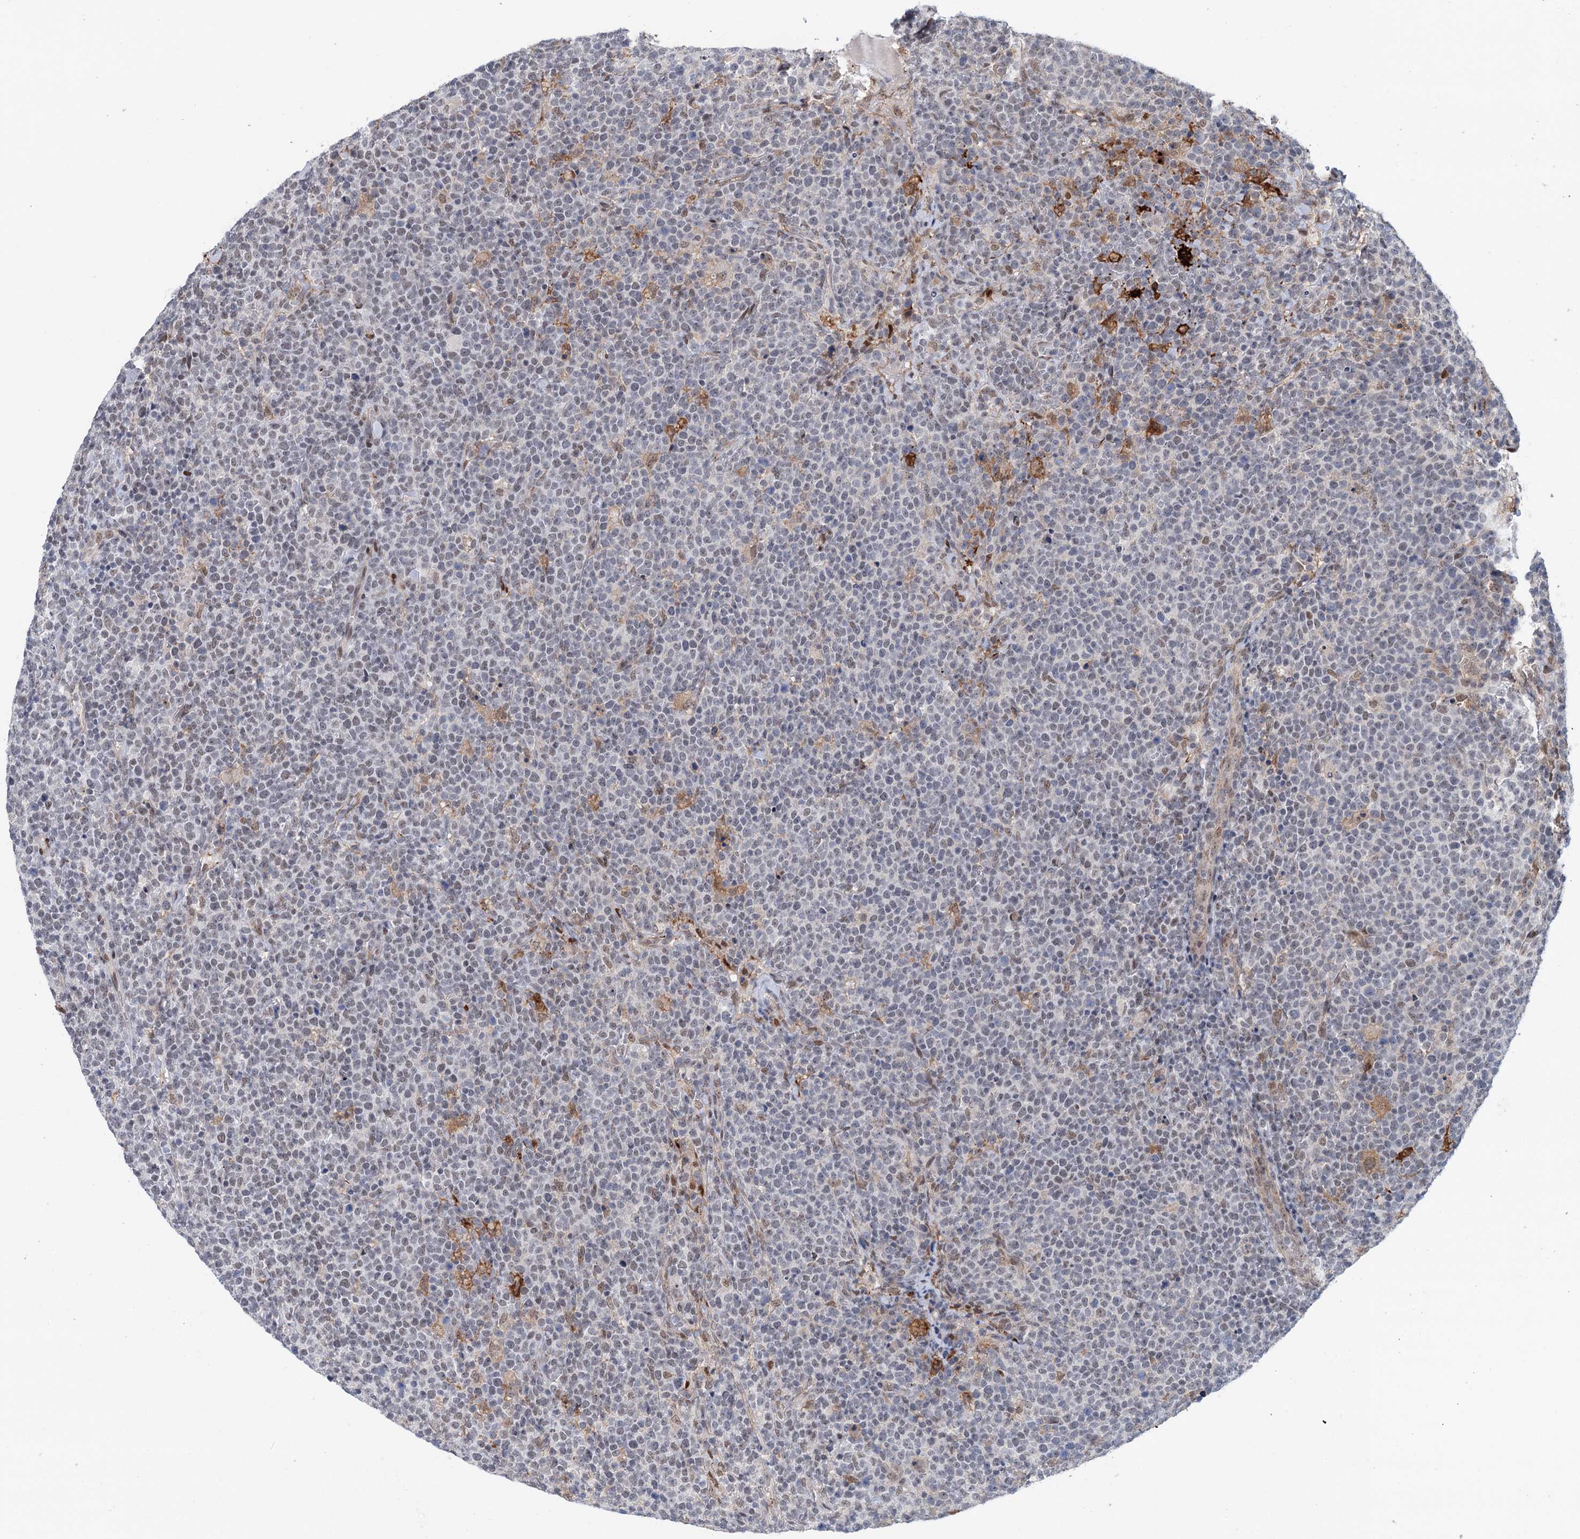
{"staining": {"intensity": "negative", "quantity": "none", "location": "none"}, "tissue": "lymphoma", "cell_type": "Tumor cells", "image_type": "cancer", "snomed": [{"axis": "morphology", "description": "Malignant lymphoma, non-Hodgkin's type, High grade"}, {"axis": "topography", "description": "Lymph node"}], "caption": "Protein analysis of lymphoma reveals no significant positivity in tumor cells.", "gene": "FAM53A", "patient": {"sex": "male", "age": 61}}